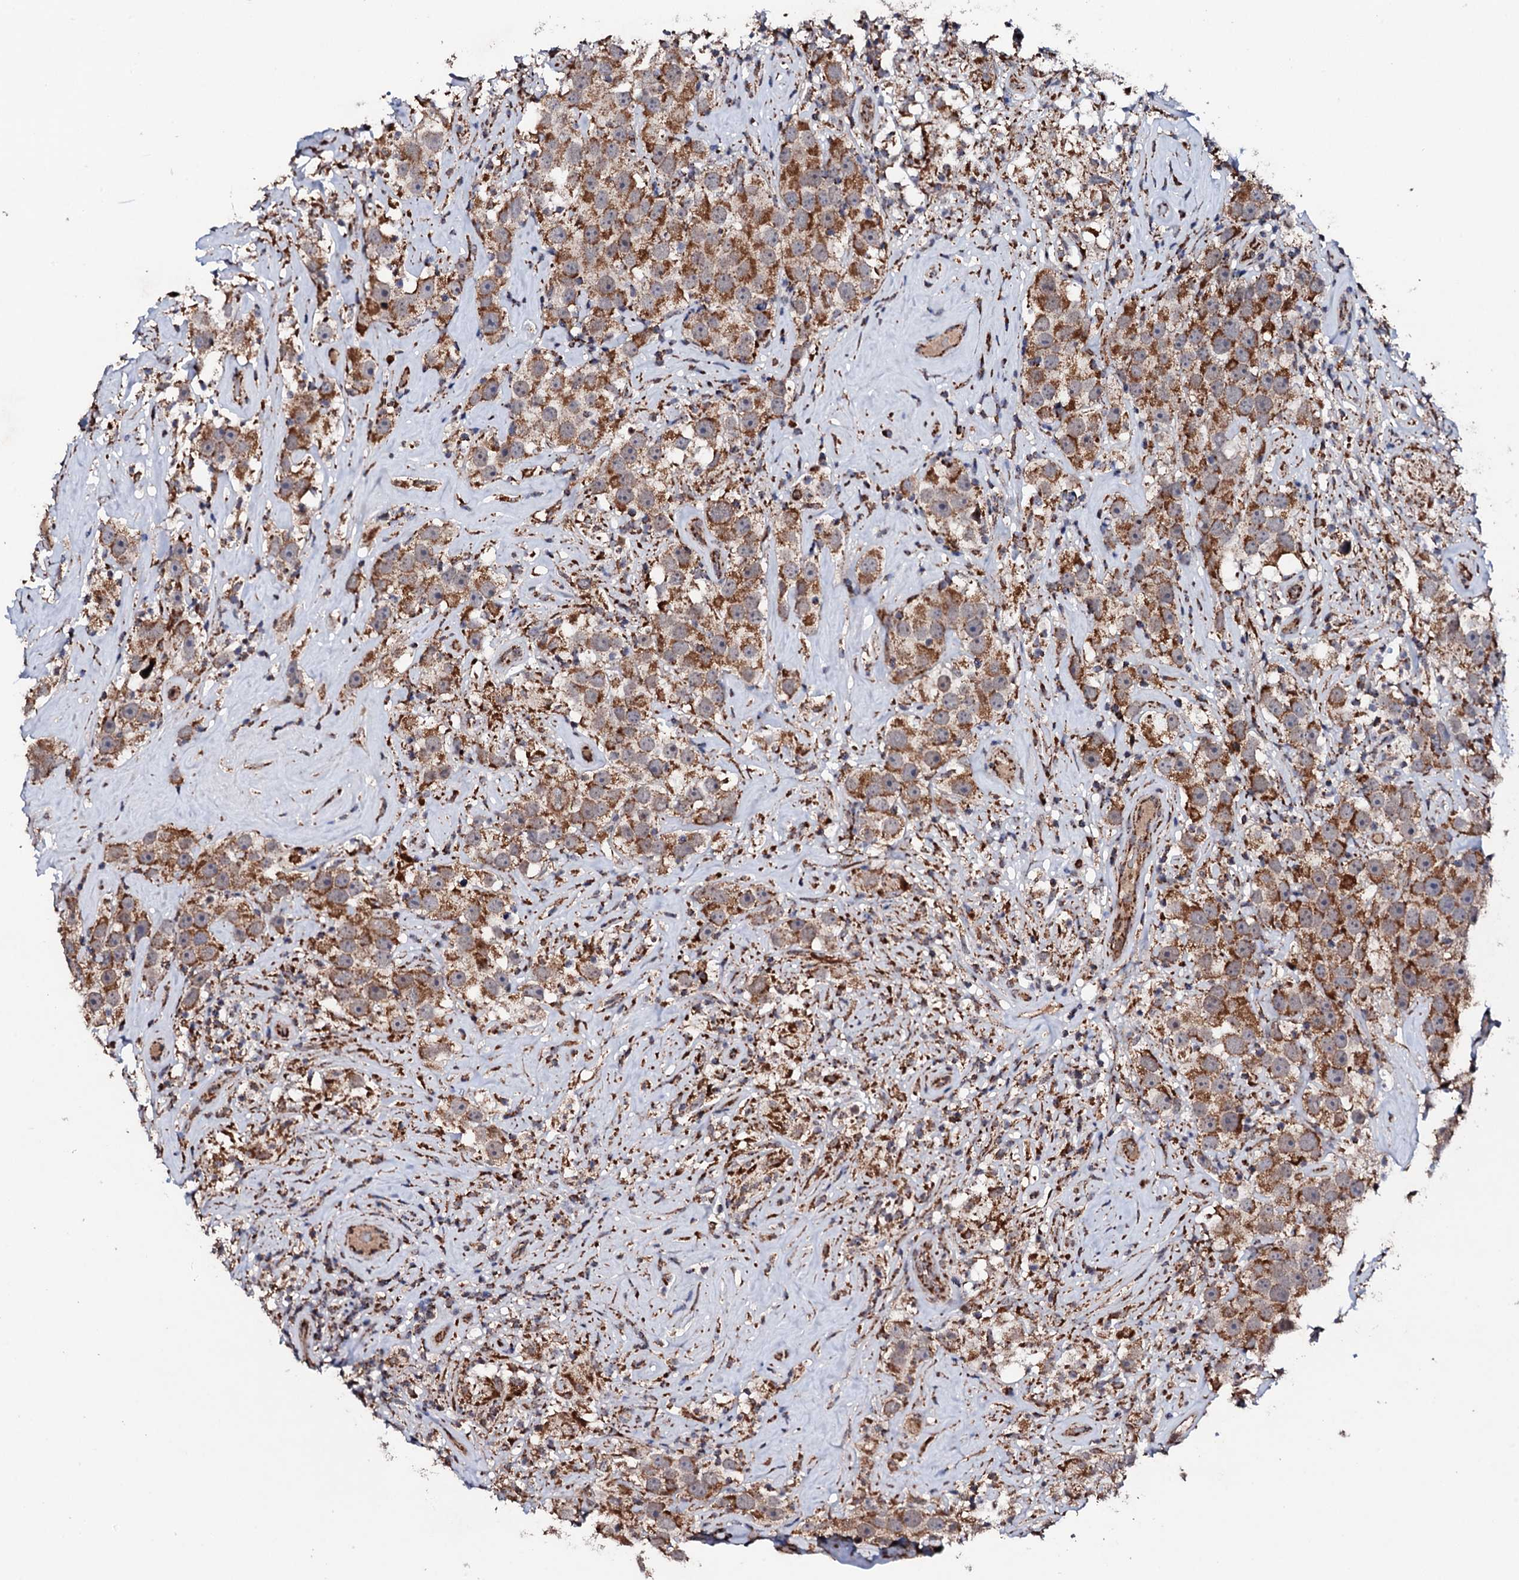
{"staining": {"intensity": "strong", "quantity": ">75%", "location": "cytoplasmic/membranous"}, "tissue": "testis cancer", "cell_type": "Tumor cells", "image_type": "cancer", "snomed": [{"axis": "morphology", "description": "Seminoma, NOS"}, {"axis": "topography", "description": "Testis"}], "caption": "The micrograph shows a brown stain indicating the presence of a protein in the cytoplasmic/membranous of tumor cells in seminoma (testis).", "gene": "MTIF3", "patient": {"sex": "male", "age": 49}}